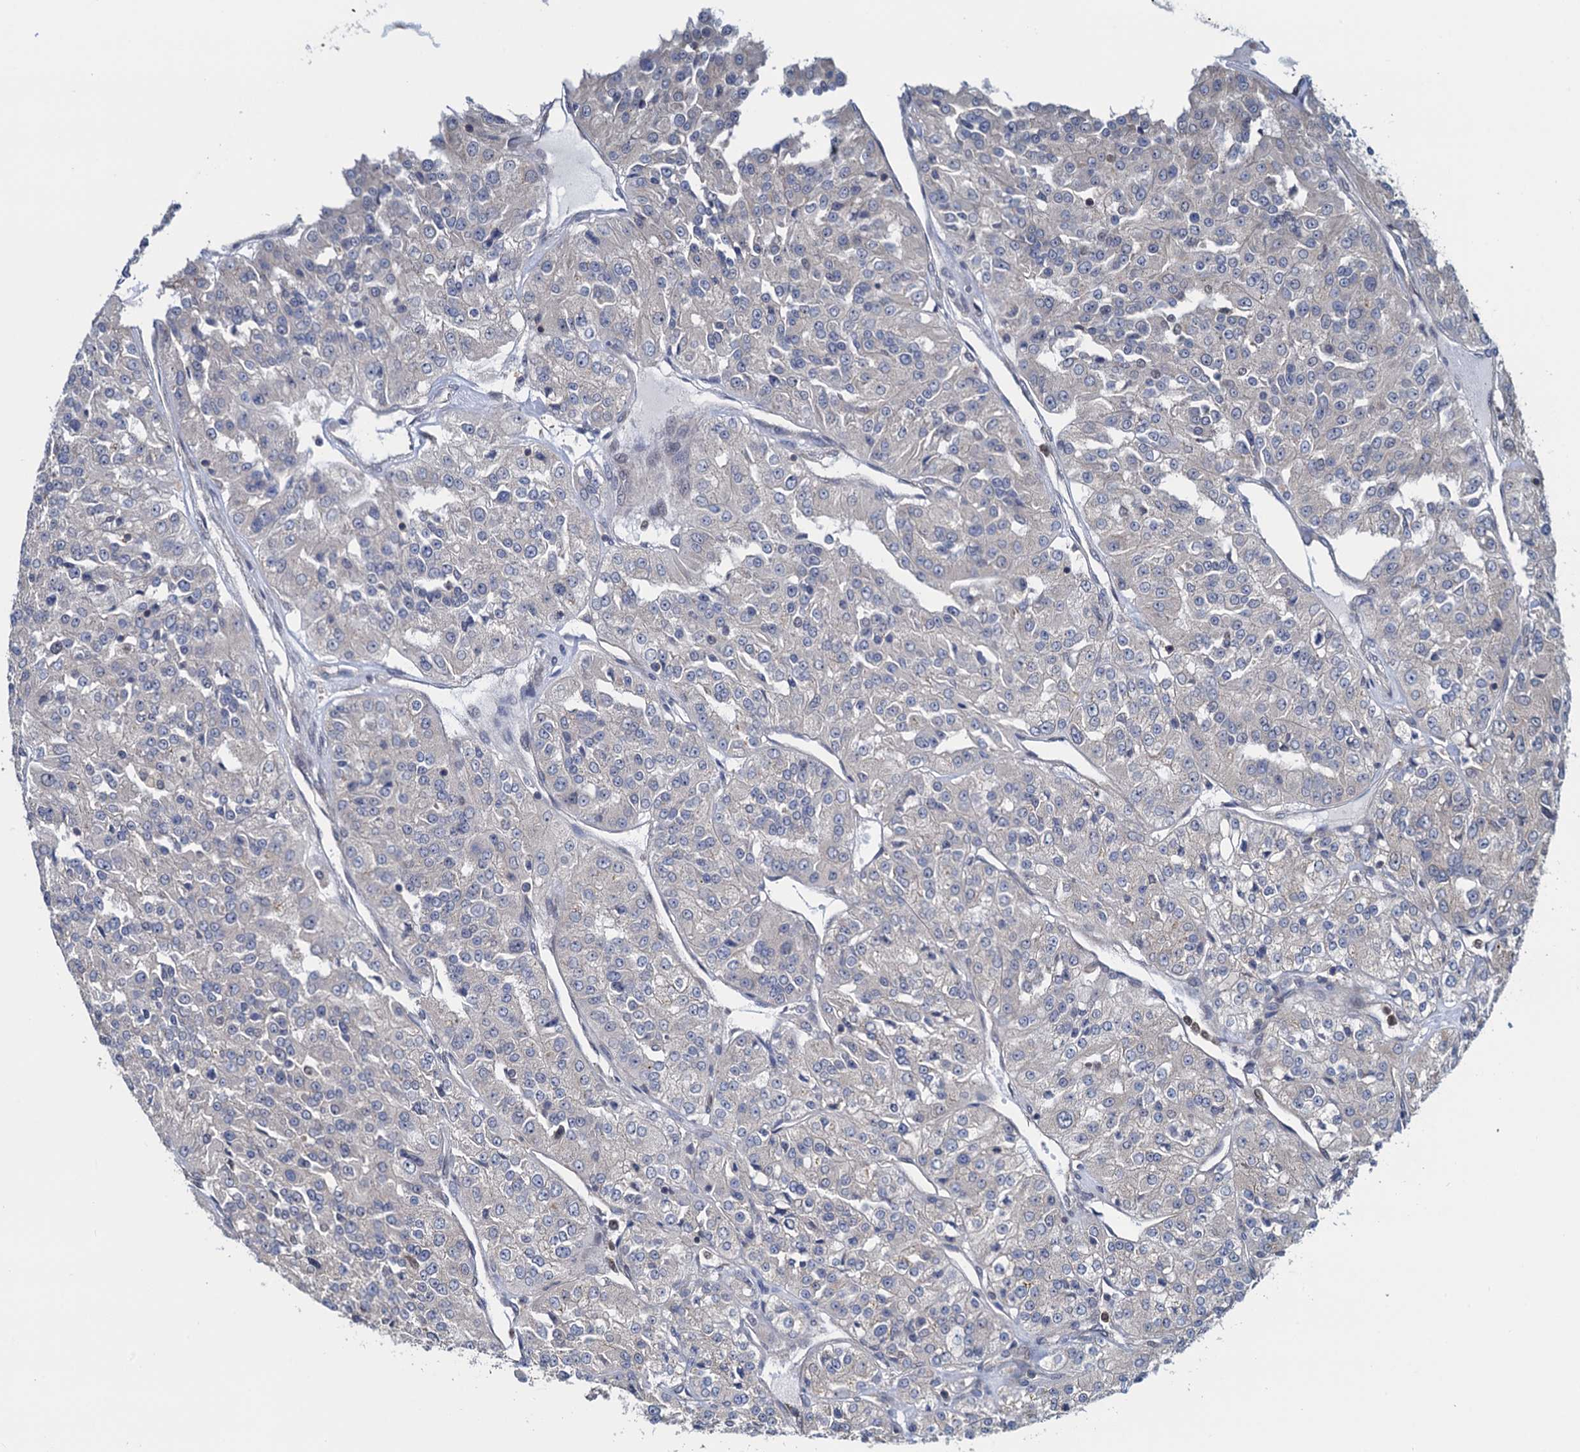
{"staining": {"intensity": "negative", "quantity": "none", "location": "none"}, "tissue": "renal cancer", "cell_type": "Tumor cells", "image_type": "cancer", "snomed": [{"axis": "morphology", "description": "Adenocarcinoma, NOS"}, {"axis": "topography", "description": "Kidney"}], "caption": "Human renal cancer stained for a protein using immunohistochemistry (IHC) exhibits no positivity in tumor cells.", "gene": "RNF125", "patient": {"sex": "female", "age": 63}}